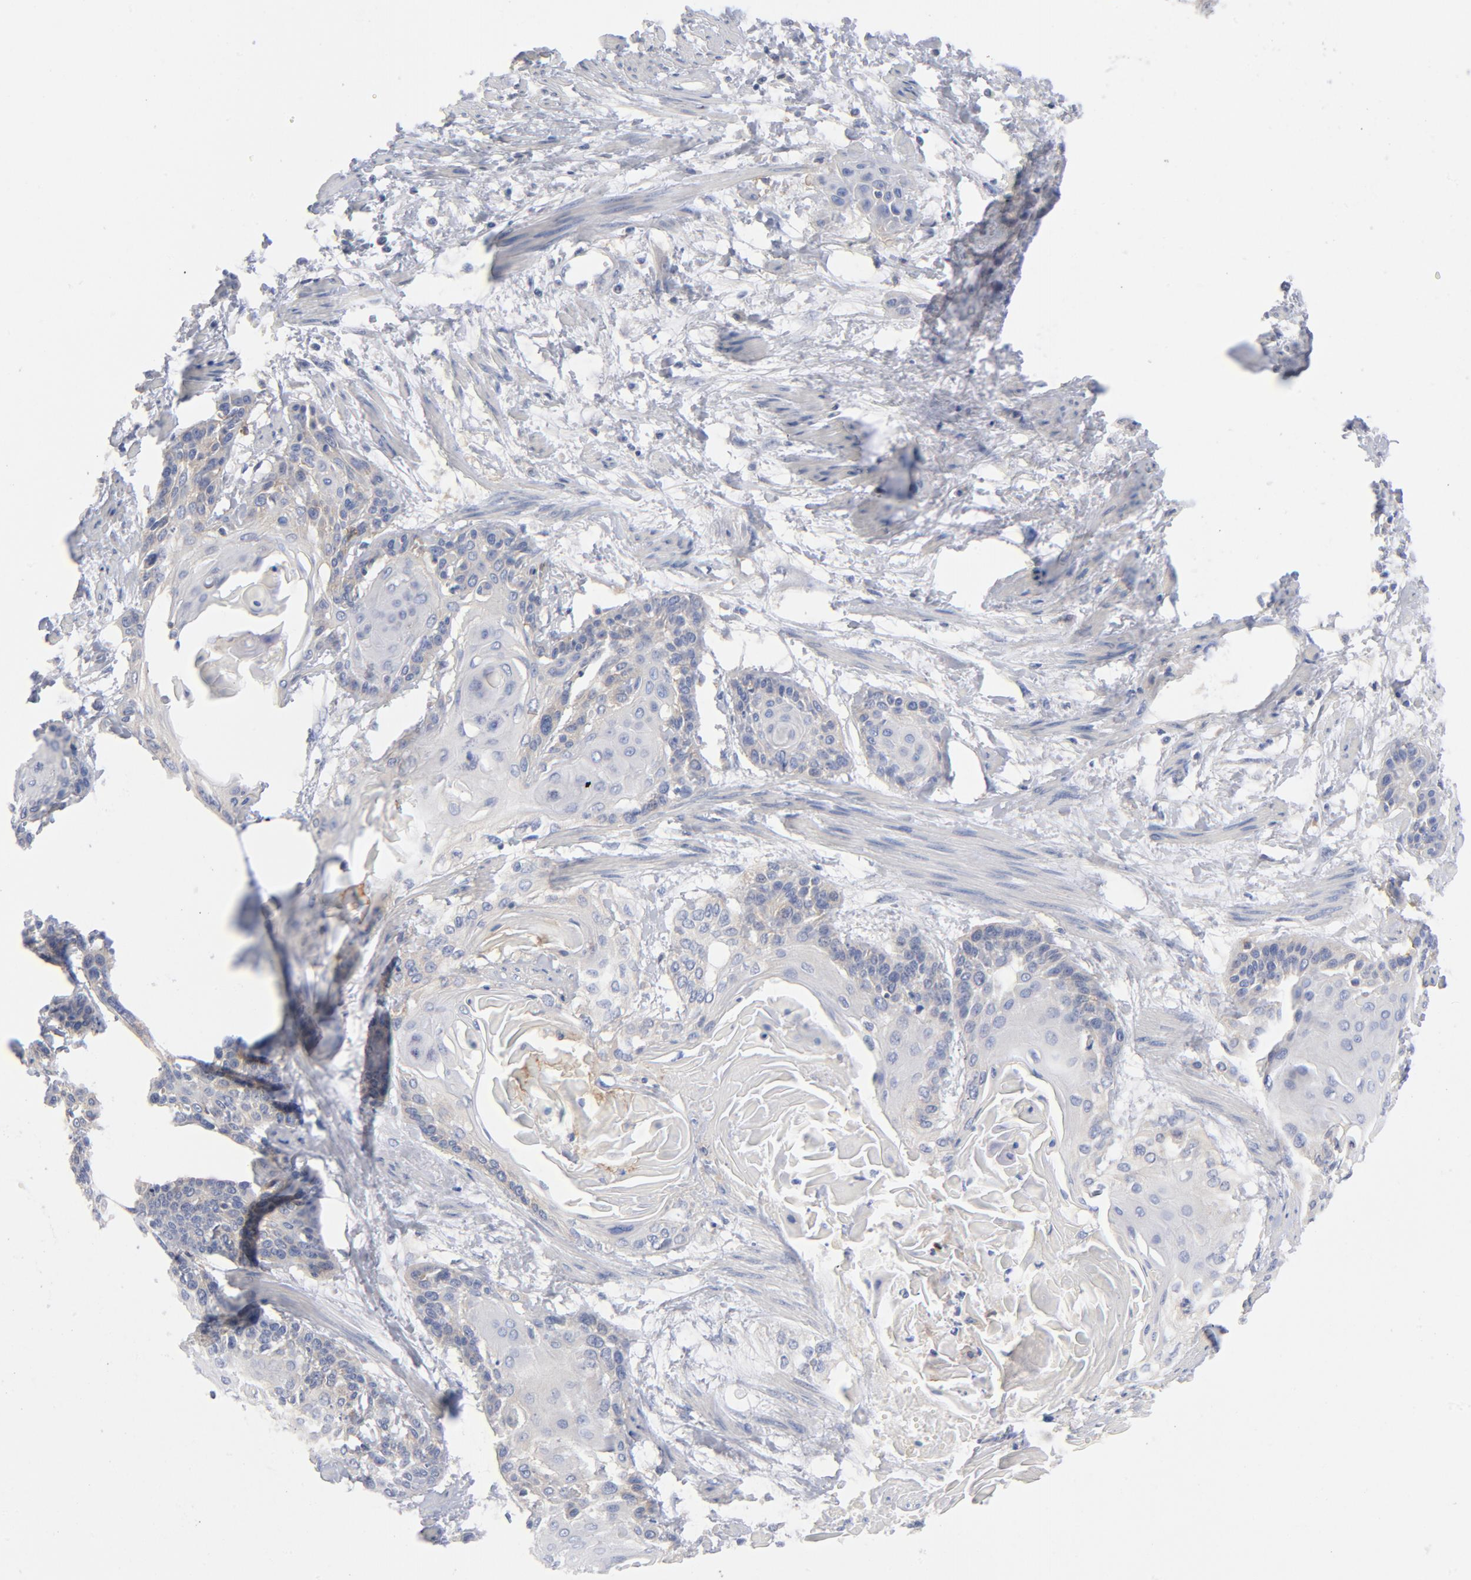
{"staining": {"intensity": "negative", "quantity": "none", "location": "none"}, "tissue": "cervical cancer", "cell_type": "Tumor cells", "image_type": "cancer", "snomed": [{"axis": "morphology", "description": "Squamous cell carcinoma, NOS"}, {"axis": "topography", "description": "Cervix"}], "caption": "Protein analysis of cervical cancer (squamous cell carcinoma) exhibits no significant expression in tumor cells.", "gene": "CD86", "patient": {"sex": "female", "age": 57}}